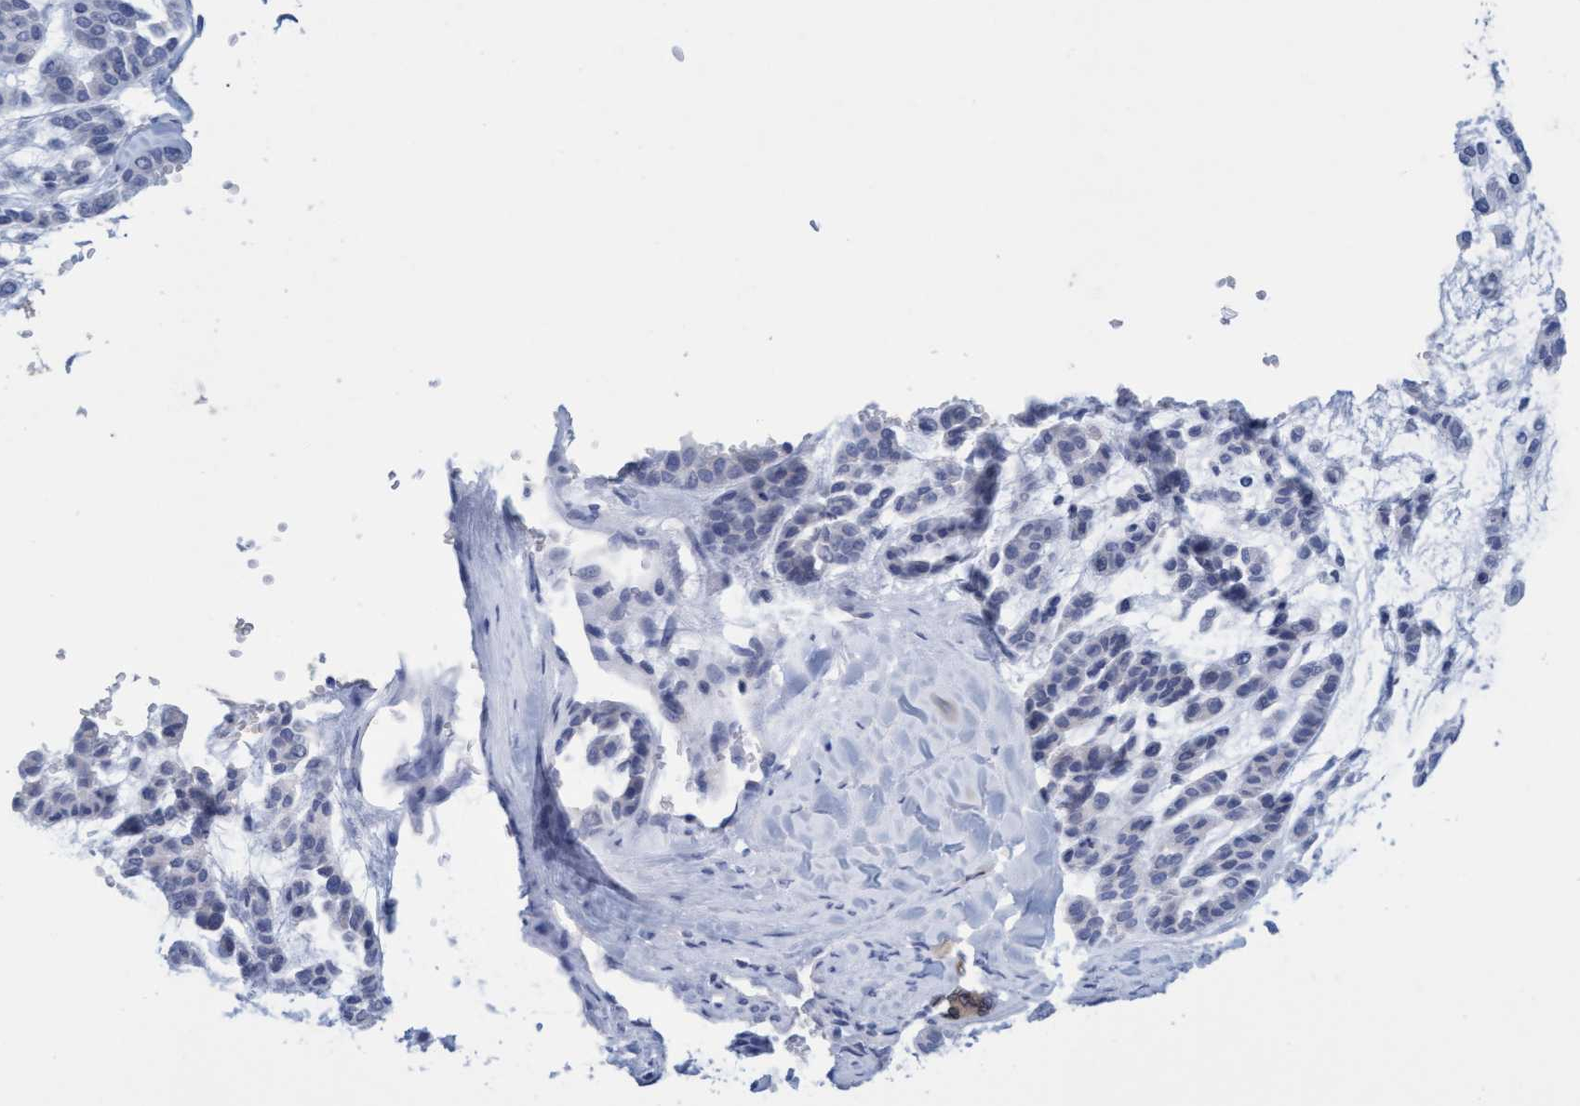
{"staining": {"intensity": "negative", "quantity": "none", "location": "none"}, "tissue": "head and neck cancer", "cell_type": "Tumor cells", "image_type": "cancer", "snomed": [{"axis": "morphology", "description": "Adenocarcinoma, NOS"}, {"axis": "morphology", "description": "Adenoma, NOS"}, {"axis": "topography", "description": "Head-Neck"}], "caption": "Protein analysis of adenocarcinoma (head and neck) displays no significant positivity in tumor cells. Brightfield microscopy of IHC stained with DAB (3,3'-diaminobenzidine) (brown) and hematoxylin (blue), captured at high magnification.", "gene": "SSTR3", "patient": {"sex": "female", "age": 55}}